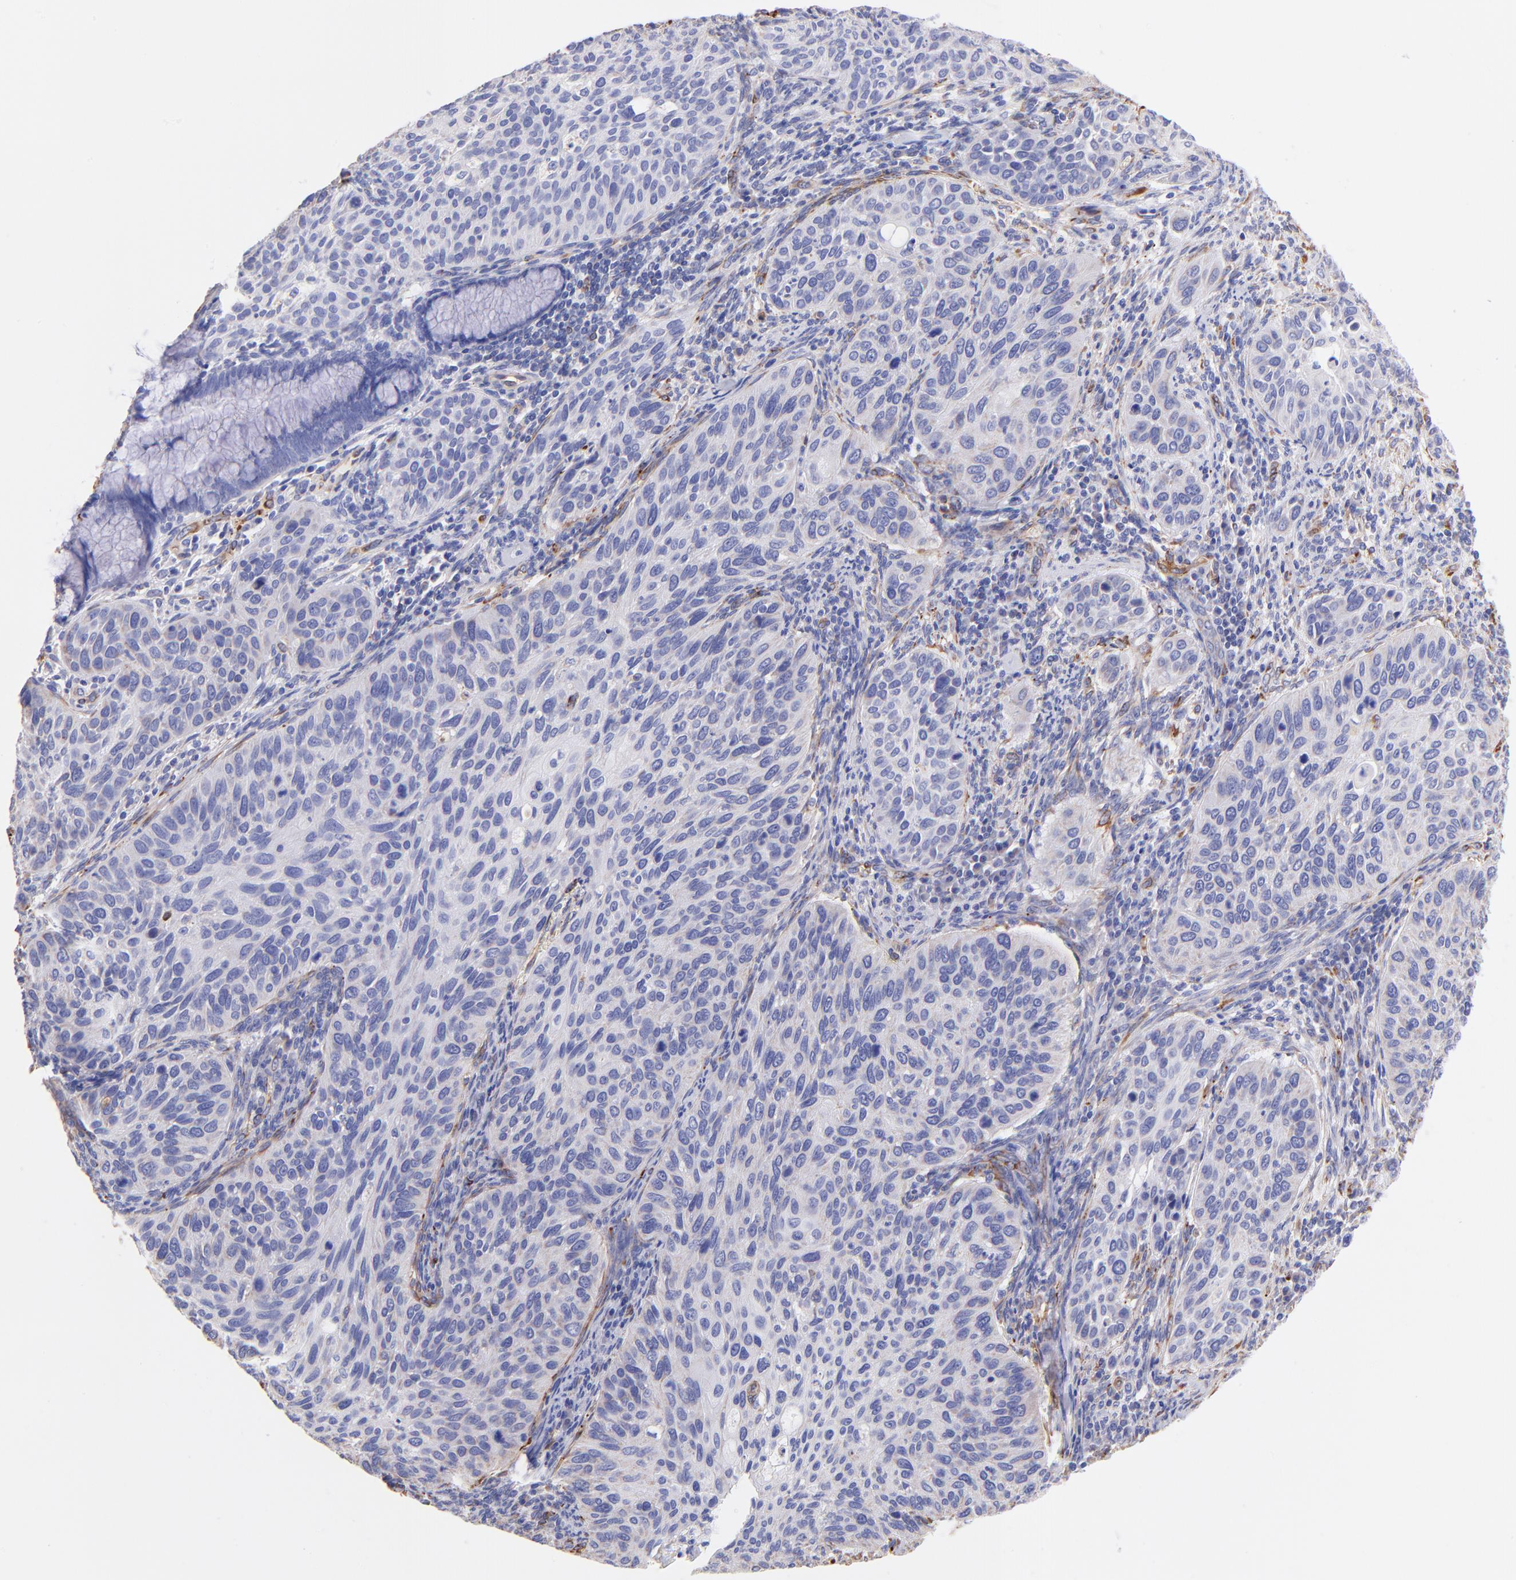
{"staining": {"intensity": "negative", "quantity": "none", "location": "none"}, "tissue": "cervical cancer", "cell_type": "Tumor cells", "image_type": "cancer", "snomed": [{"axis": "morphology", "description": "Squamous cell carcinoma, NOS"}, {"axis": "topography", "description": "Cervix"}], "caption": "This photomicrograph is of cervical cancer (squamous cell carcinoma) stained with immunohistochemistry (IHC) to label a protein in brown with the nuclei are counter-stained blue. There is no staining in tumor cells.", "gene": "SPARC", "patient": {"sex": "female", "age": 57}}